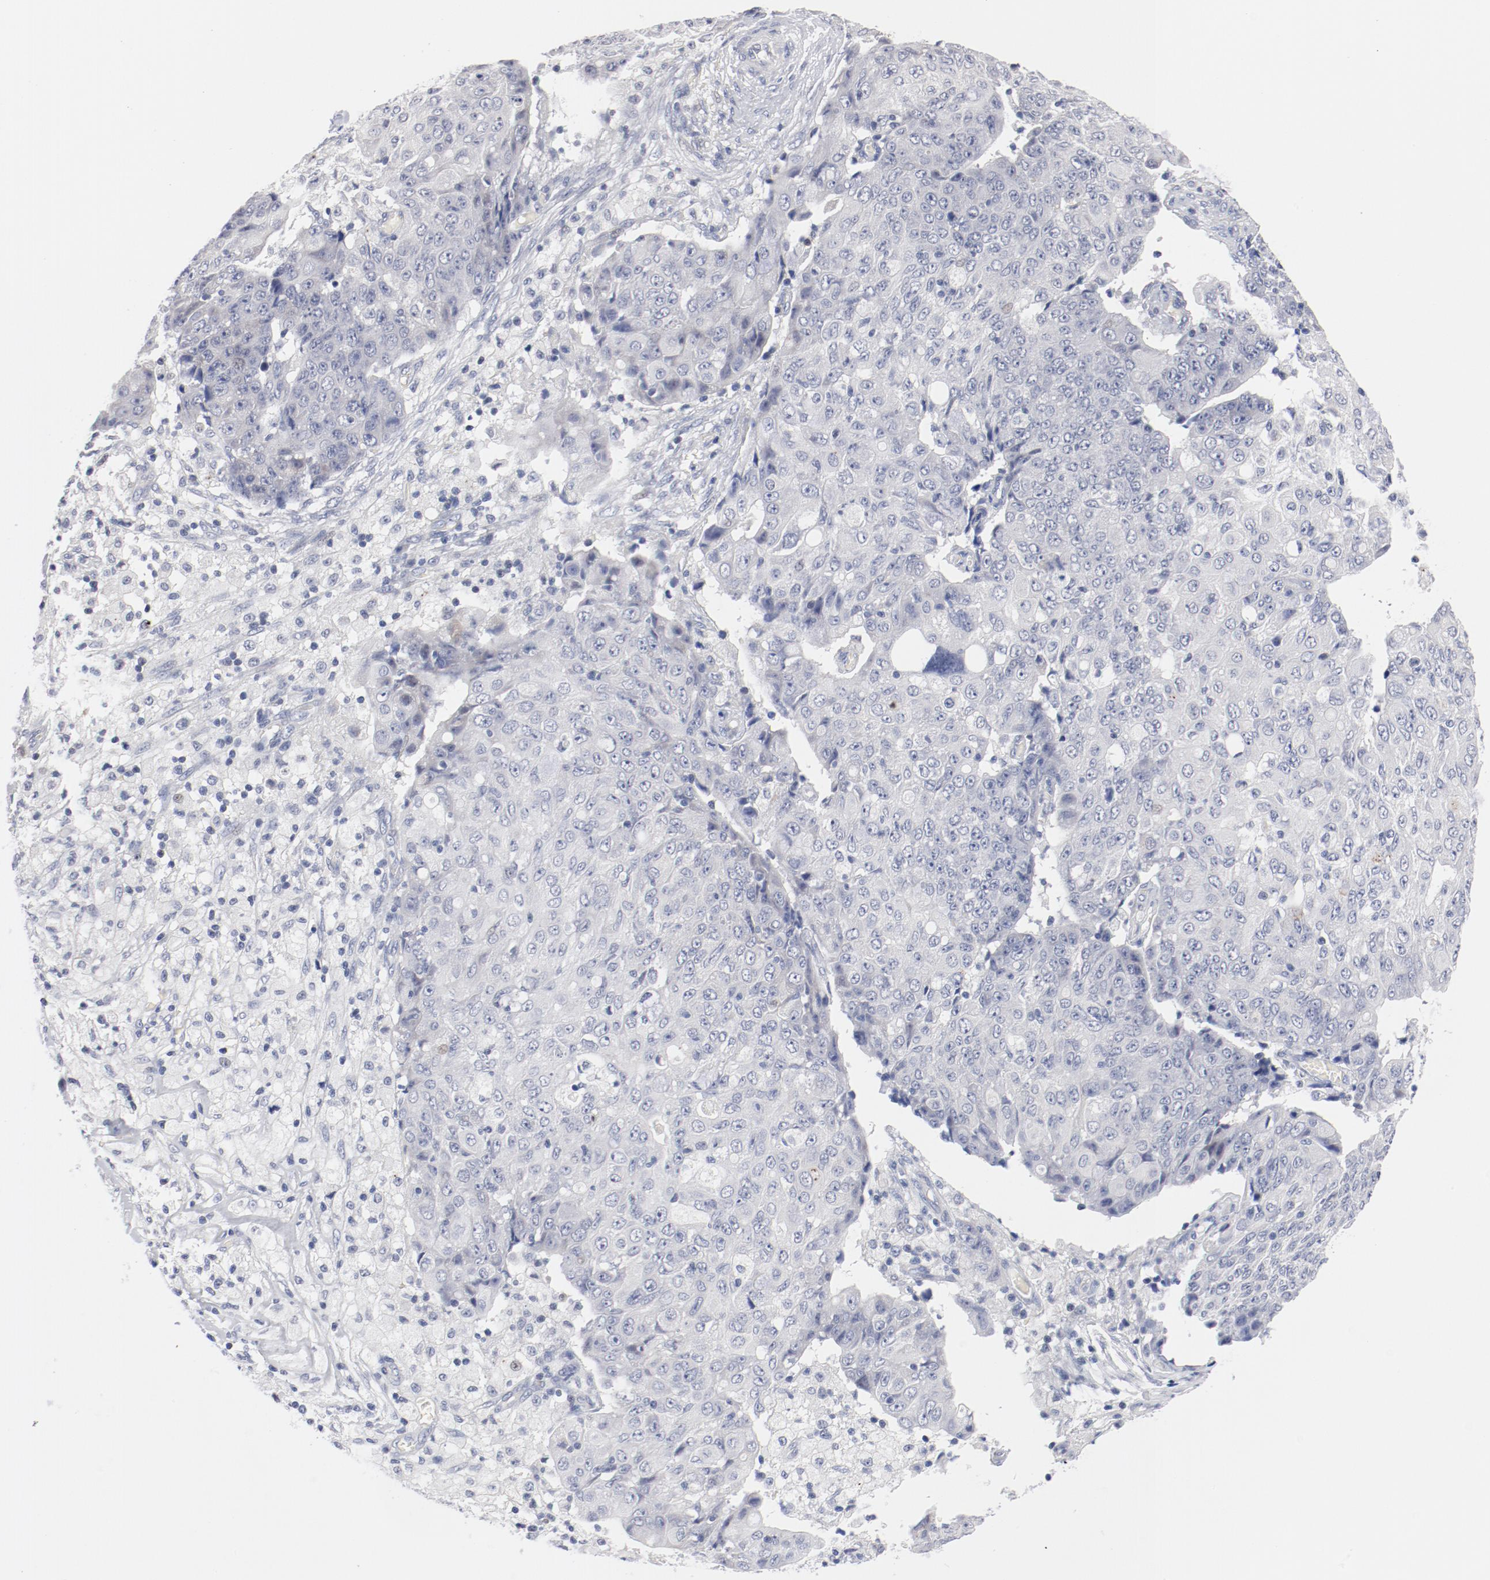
{"staining": {"intensity": "negative", "quantity": "none", "location": "none"}, "tissue": "ovarian cancer", "cell_type": "Tumor cells", "image_type": "cancer", "snomed": [{"axis": "morphology", "description": "Carcinoma, endometroid"}, {"axis": "topography", "description": "Ovary"}], "caption": "An IHC histopathology image of ovarian cancer is shown. There is no staining in tumor cells of ovarian cancer.", "gene": "KCNK13", "patient": {"sex": "female", "age": 42}}